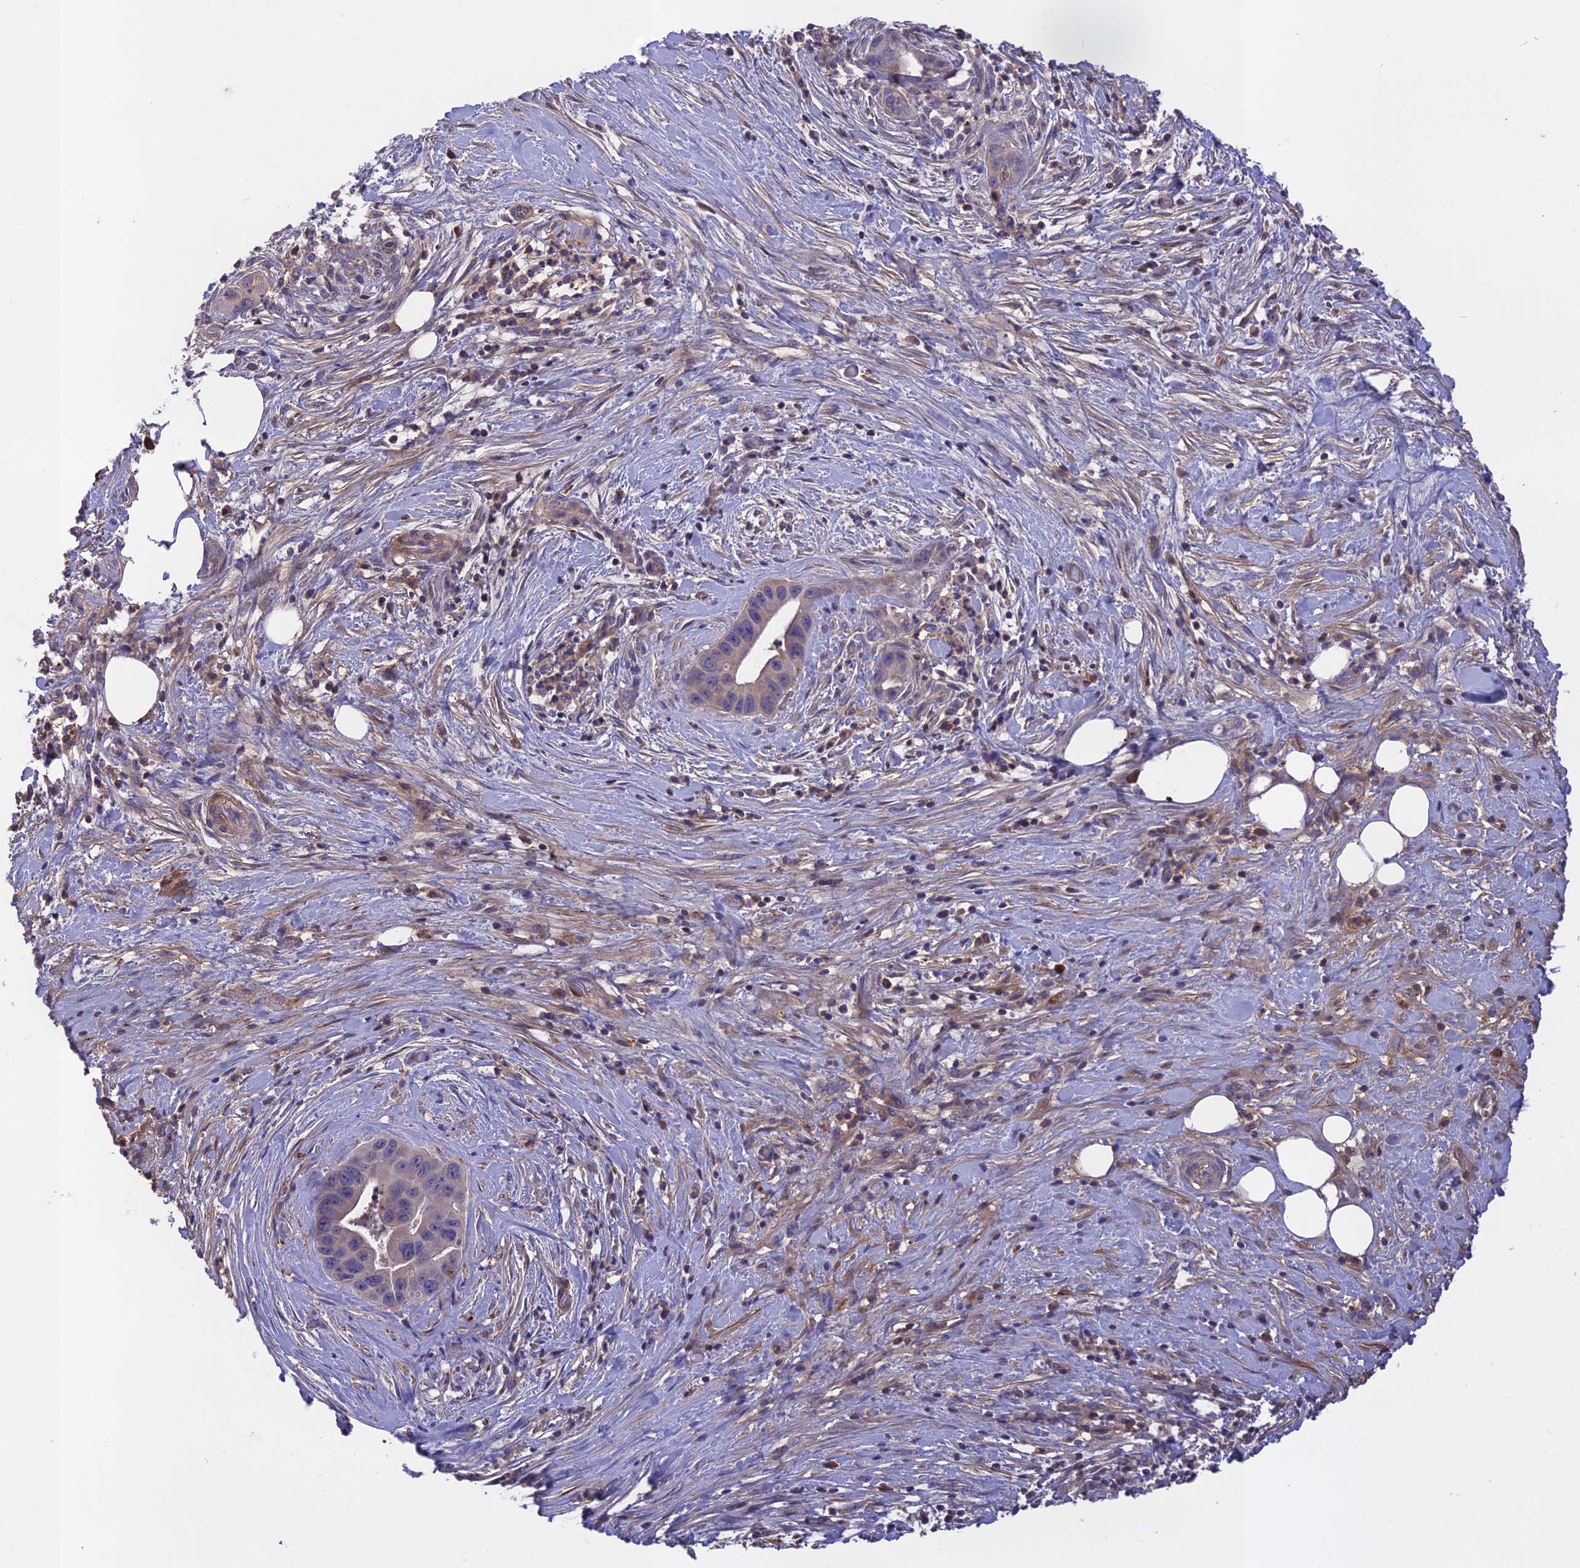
{"staining": {"intensity": "negative", "quantity": "none", "location": "none"}, "tissue": "pancreatic cancer", "cell_type": "Tumor cells", "image_type": "cancer", "snomed": [{"axis": "morphology", "description": "Adenocarcinoma, NOS"}, {"axis": "topography", "description": "Pancreas"}], "caption": "High magnification brightfield microscopy of adenocarcinoma (pancreatic) stained with DAB (brown) and counterstained with hematoxylin (blue): tumor cells show no significant expression.", "gene": "ADO", "patient": {"sex": "male", "age": 73}}